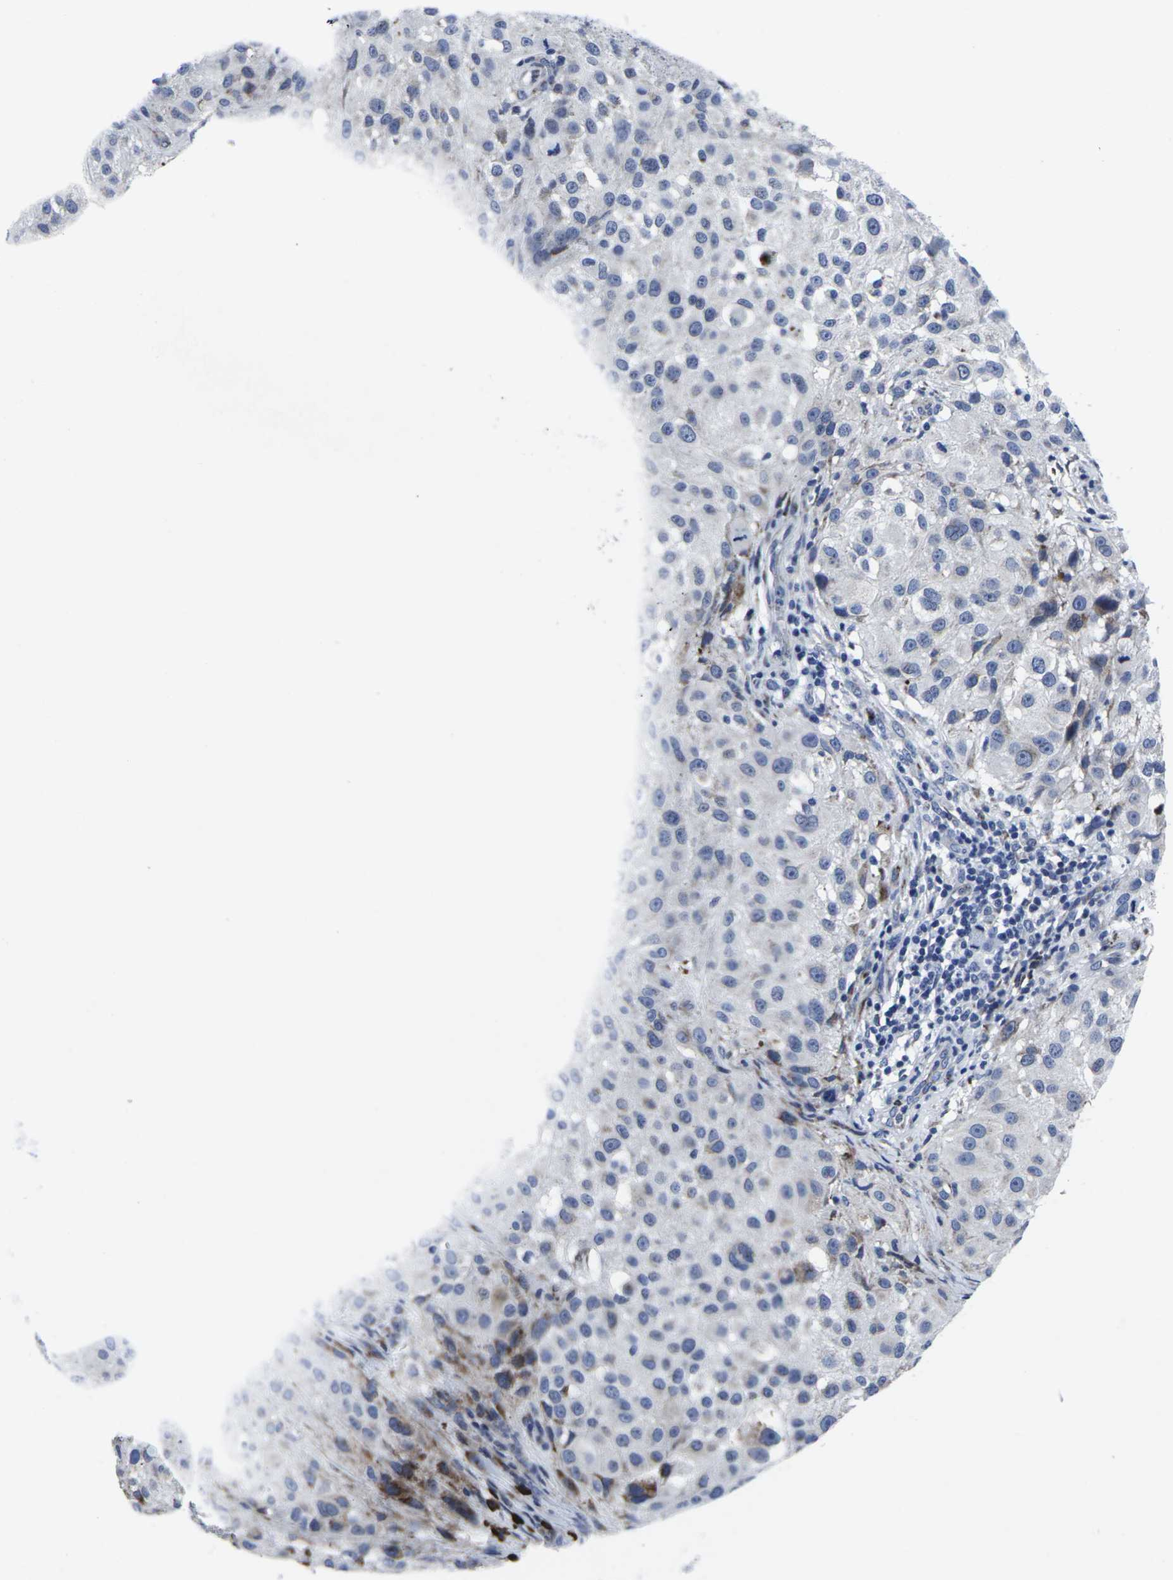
{"staining": {"intensity": "moderate", "quantity": "<25%", "location": "cytoplasmic/membranous"}, "tissue": "melanoma", "cell_type": "Tumor cells", "image_type": "cancer", "snomed": [{"axis": "morphology", "description": "Necrosis, NOS"}, {"axis": "morphology", "description": "Malignant melanoma, NOS"}, {"axis": "topography", "description": "Skin"}], "caption": "Protein analysis of melanoma tissue displays moderate cytoplasmic/membranous staining in about <25% of tumor cells. The staining was performed using DAB (3,3'-diaminobenzidine) to visualize the protein expression in brown, while the nuclei were stained in blue with hematoxylin (Magnification: 20x).", "gene": "RPN1", "patient": {"sex": "female", "age": 87}}